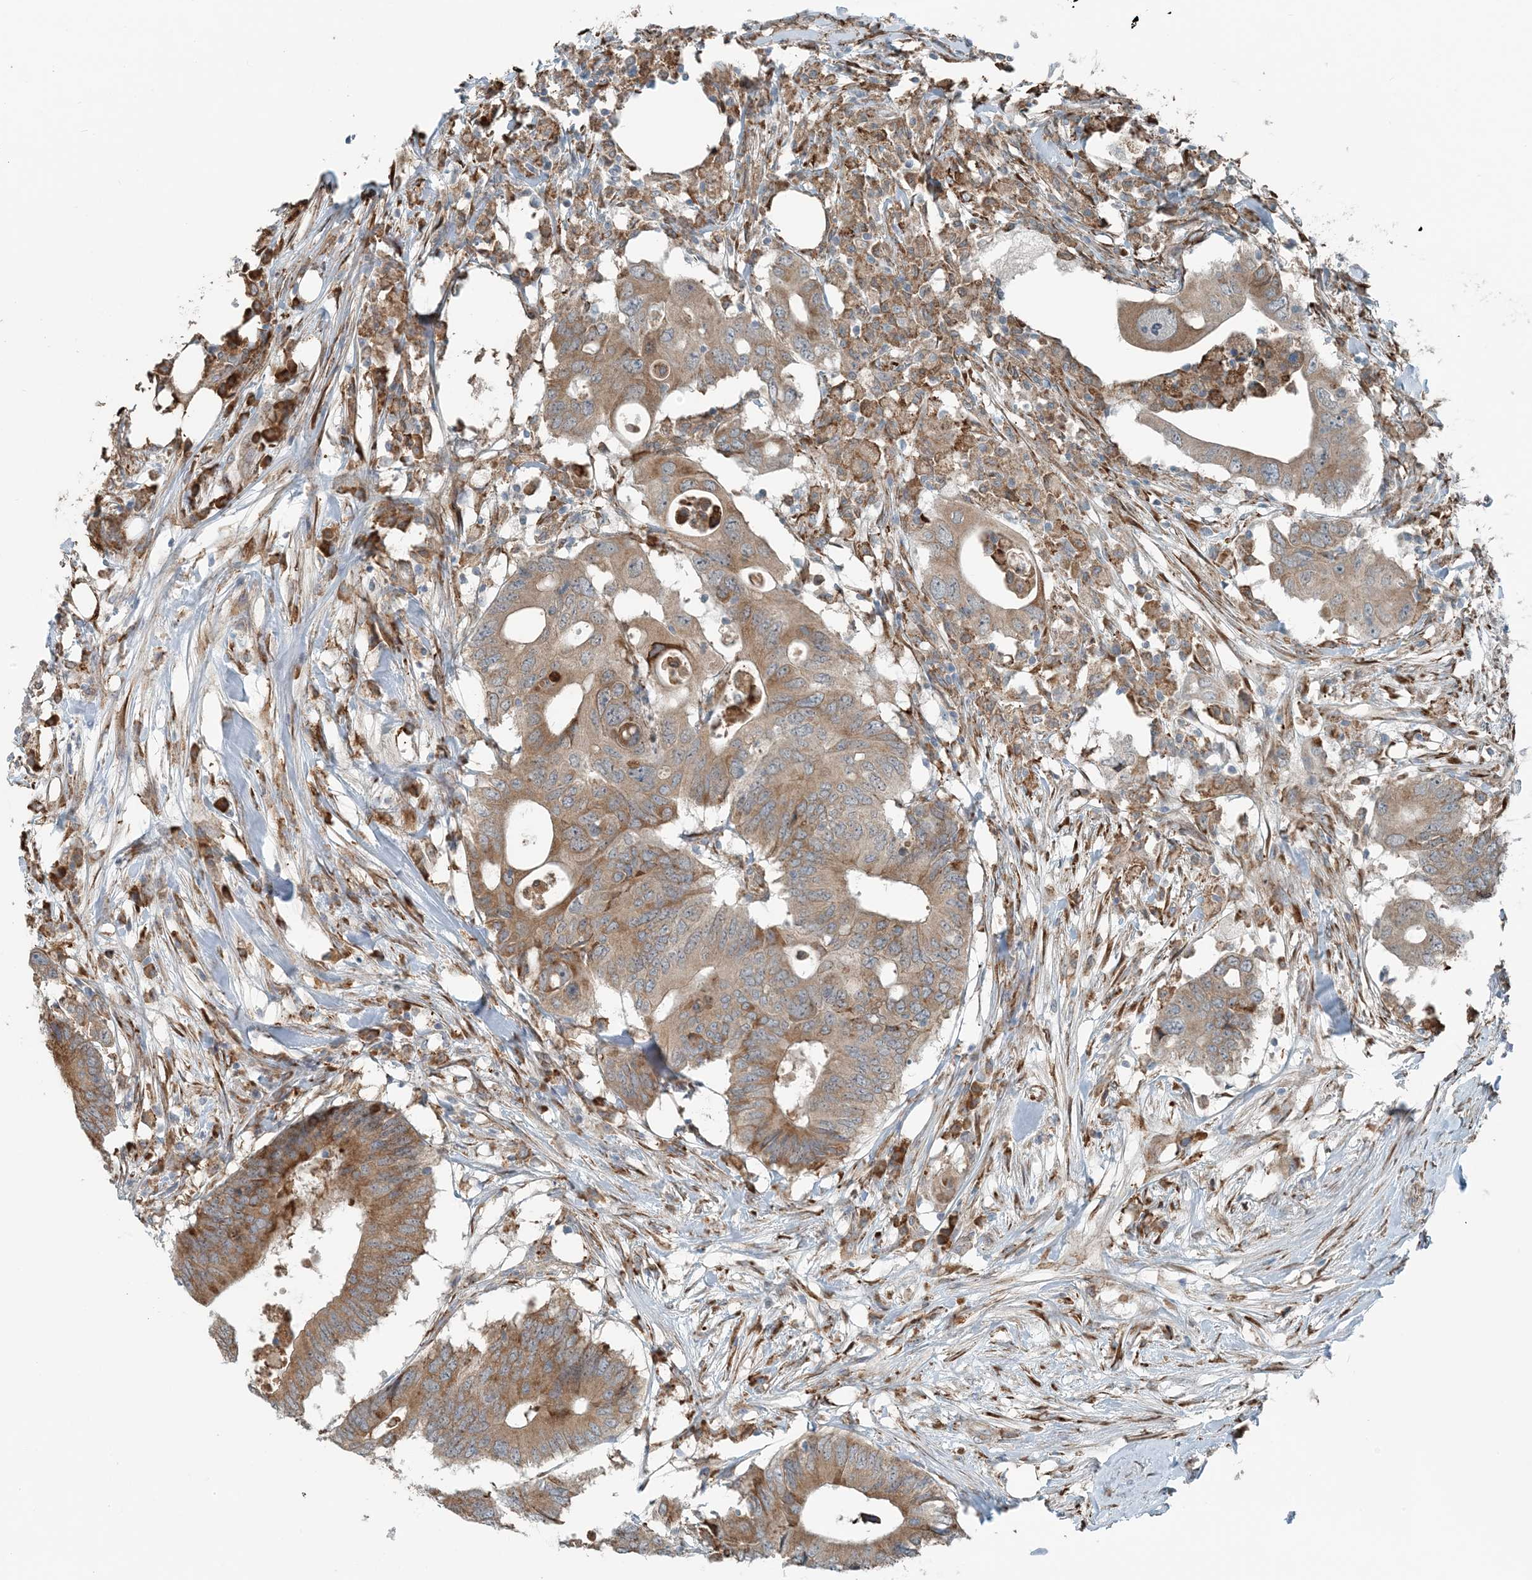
{"staining": {"intensity": "moderate", "quantity": ">75%", "location": "cytoplasmic/membranous"}, "tissue": "colorectal cancer", "cell_type": "Tumor cells", "image_type": "cancer", "snomed": [{"axis": "morphology", "description": "Adenocarcinoma, NOS"}, {"axis": "topography", "description": "Colon"}], "caption": "This micrograph demonstrates immunohistochemistry staining of human colorectal adenocarcinoma, with medium moderate cytoplasmic/membranous positivity in approximately >75% of tumor cells.", "gene": "CERKL", "patient": {"sex": "male", "age": 71}}